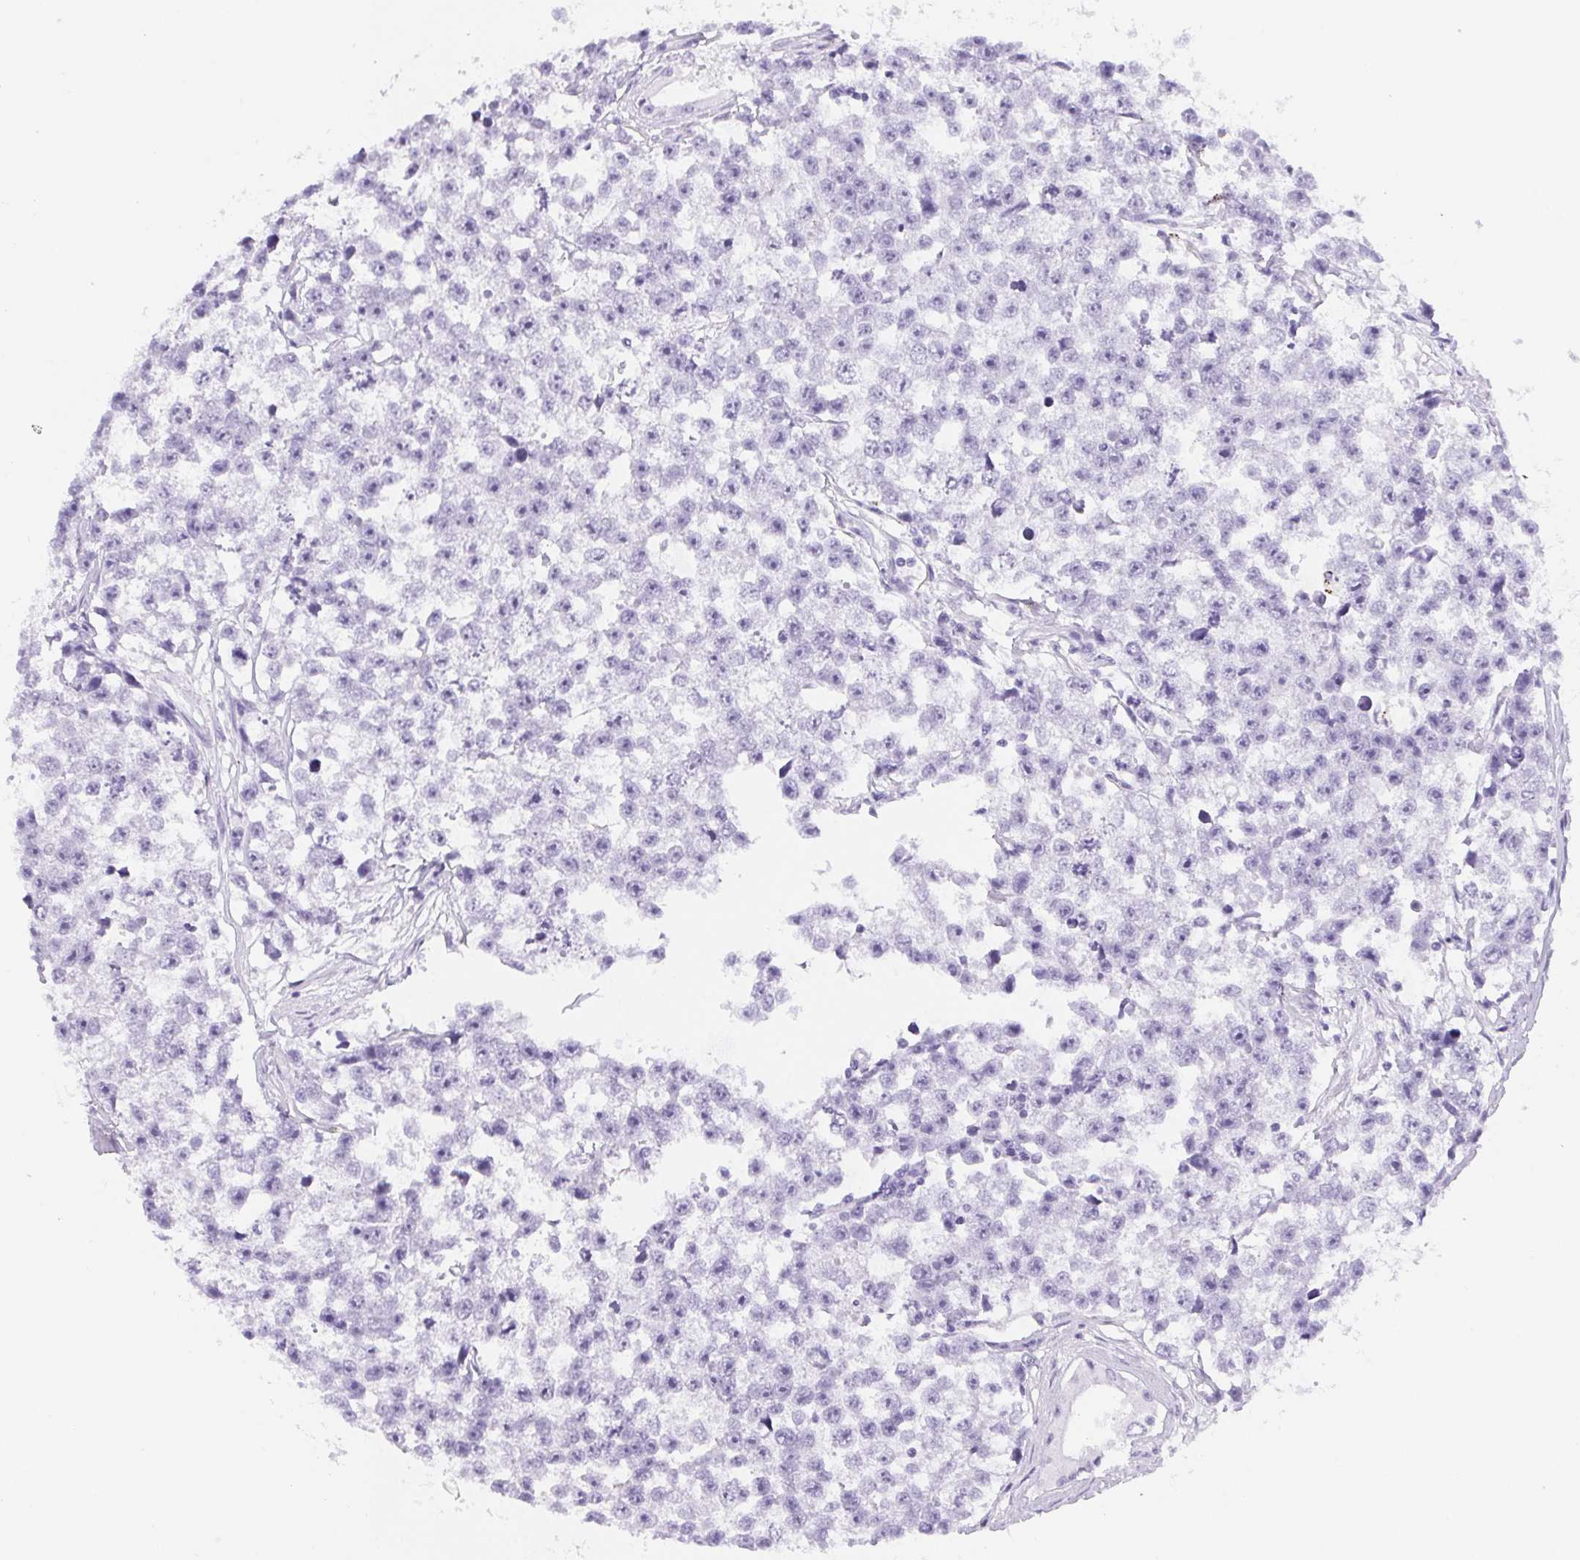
{"staining": {"intensity": "negative", "quantity": "none", "location": "none"}, "tissue": "testis cancer", "cell_type": "Tumor cells", "image_type": "cancer", "snomed": [{"axis": "morphology", "description": "Seminoma, NOS"}, {"axis": "topography", "description": "Testis"}], "caption": "High power microscopy micrograph of an immunohistochemistry image of seminoma (testis), revealing no significant expression in tumor cells. (Brightfield microscopy of DAB immunohistochemistry at high magnification).", "gene": "ST8SIA3", "patient": {"sex": "male", "age": 26}}